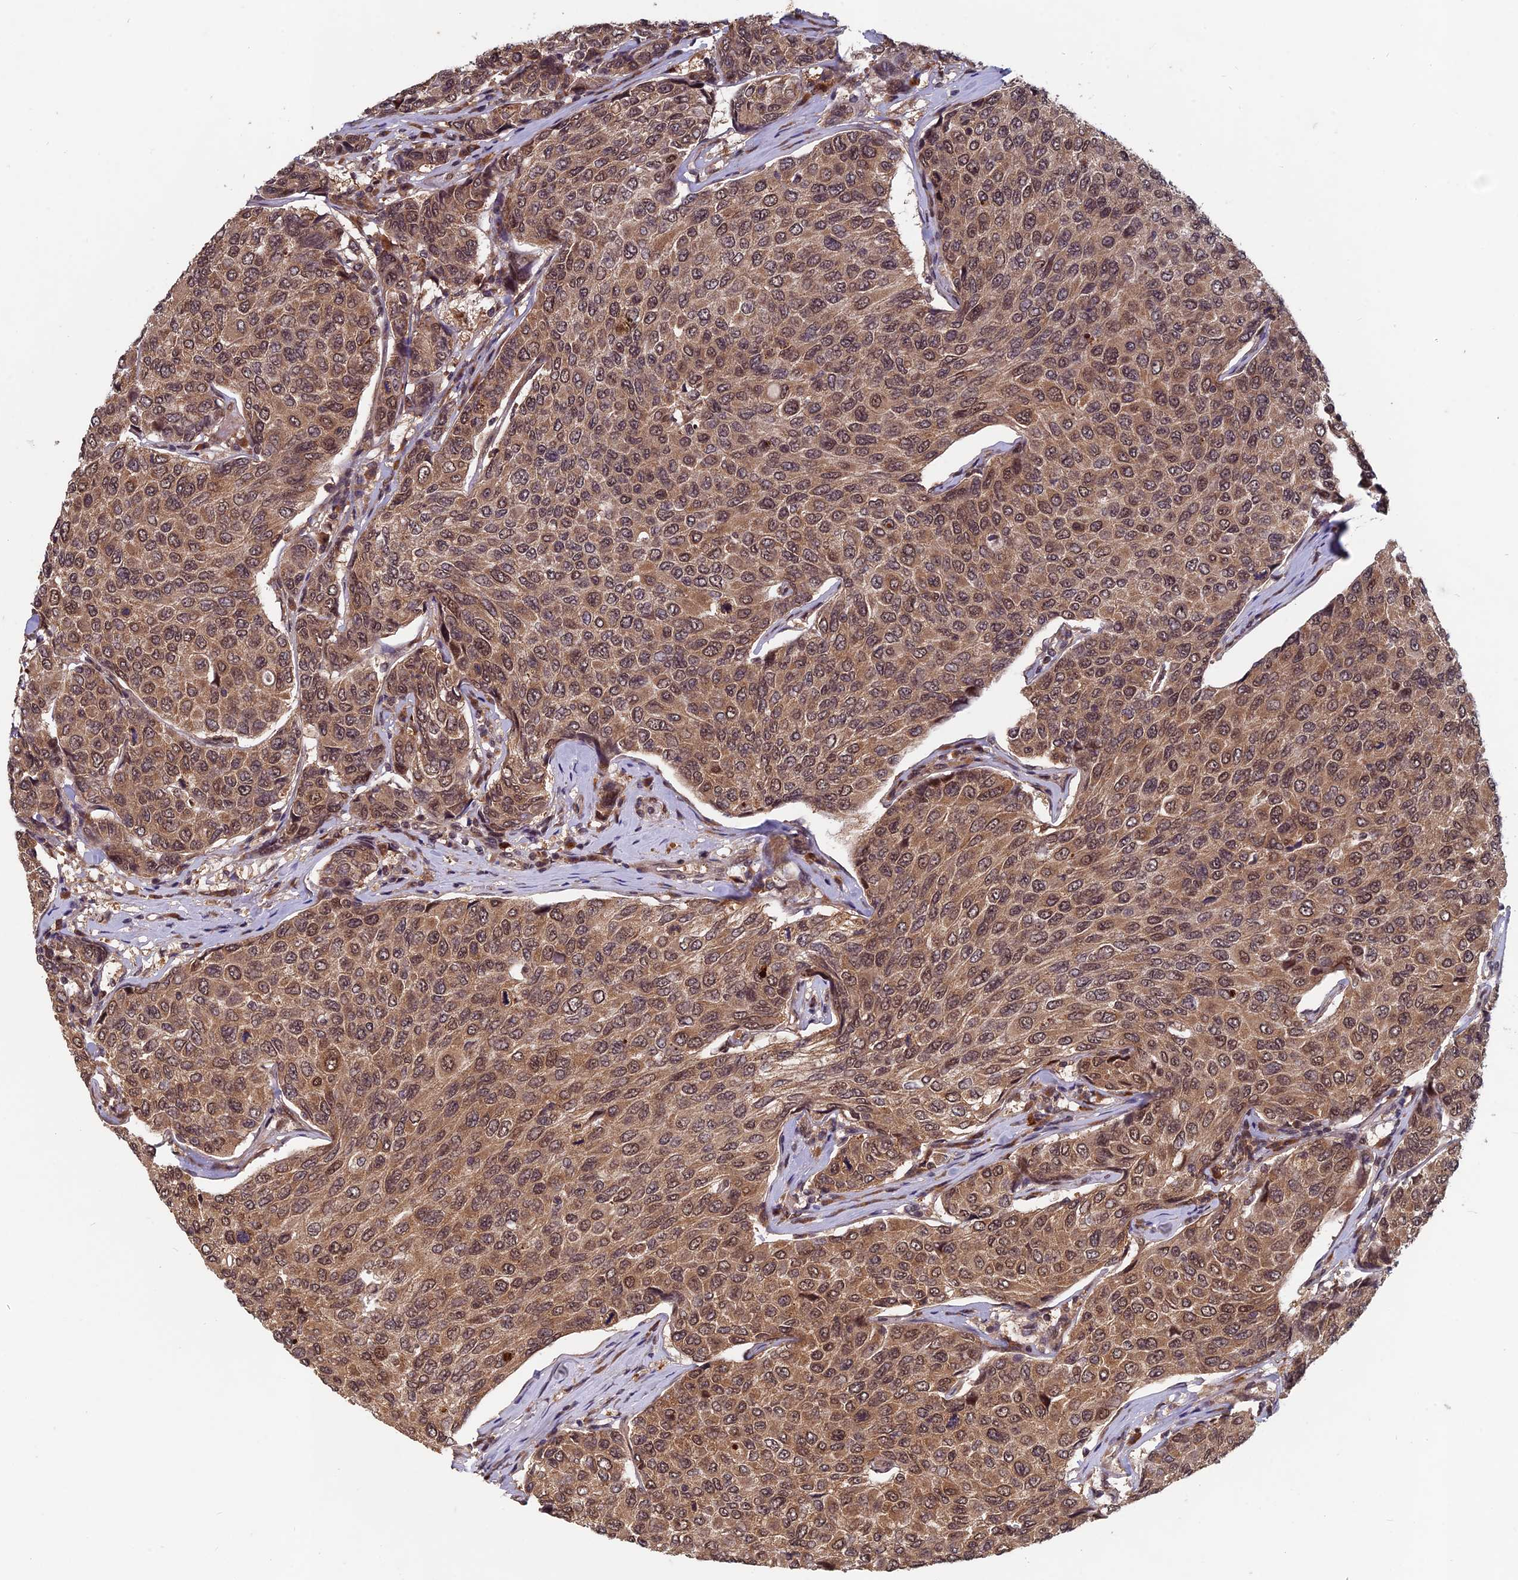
{"staining": {"intensity": "moderate", "quantity": ">75%", "location": "cytoplasmic/membranous,nuclear"}, "tissue": "breast cancer", "cell_type": "Tumor cells", "image_type": "cancer", "snomed": [{"axis": "morphology", "description": "Duct carcinoma"}, {"axis": "topography", "description": "Breast"}], "caption": "A high-resolution micrograph shows immunohistochemistry (IHC) staining of infiltrating ductal carcinoma (breast), which displays moderate cytoplasmic/membranous and nuclear expression in approximately >75% of tumor cells.", "gene": "FAM53C", "patient": {"sex": "female", "age": 55}}